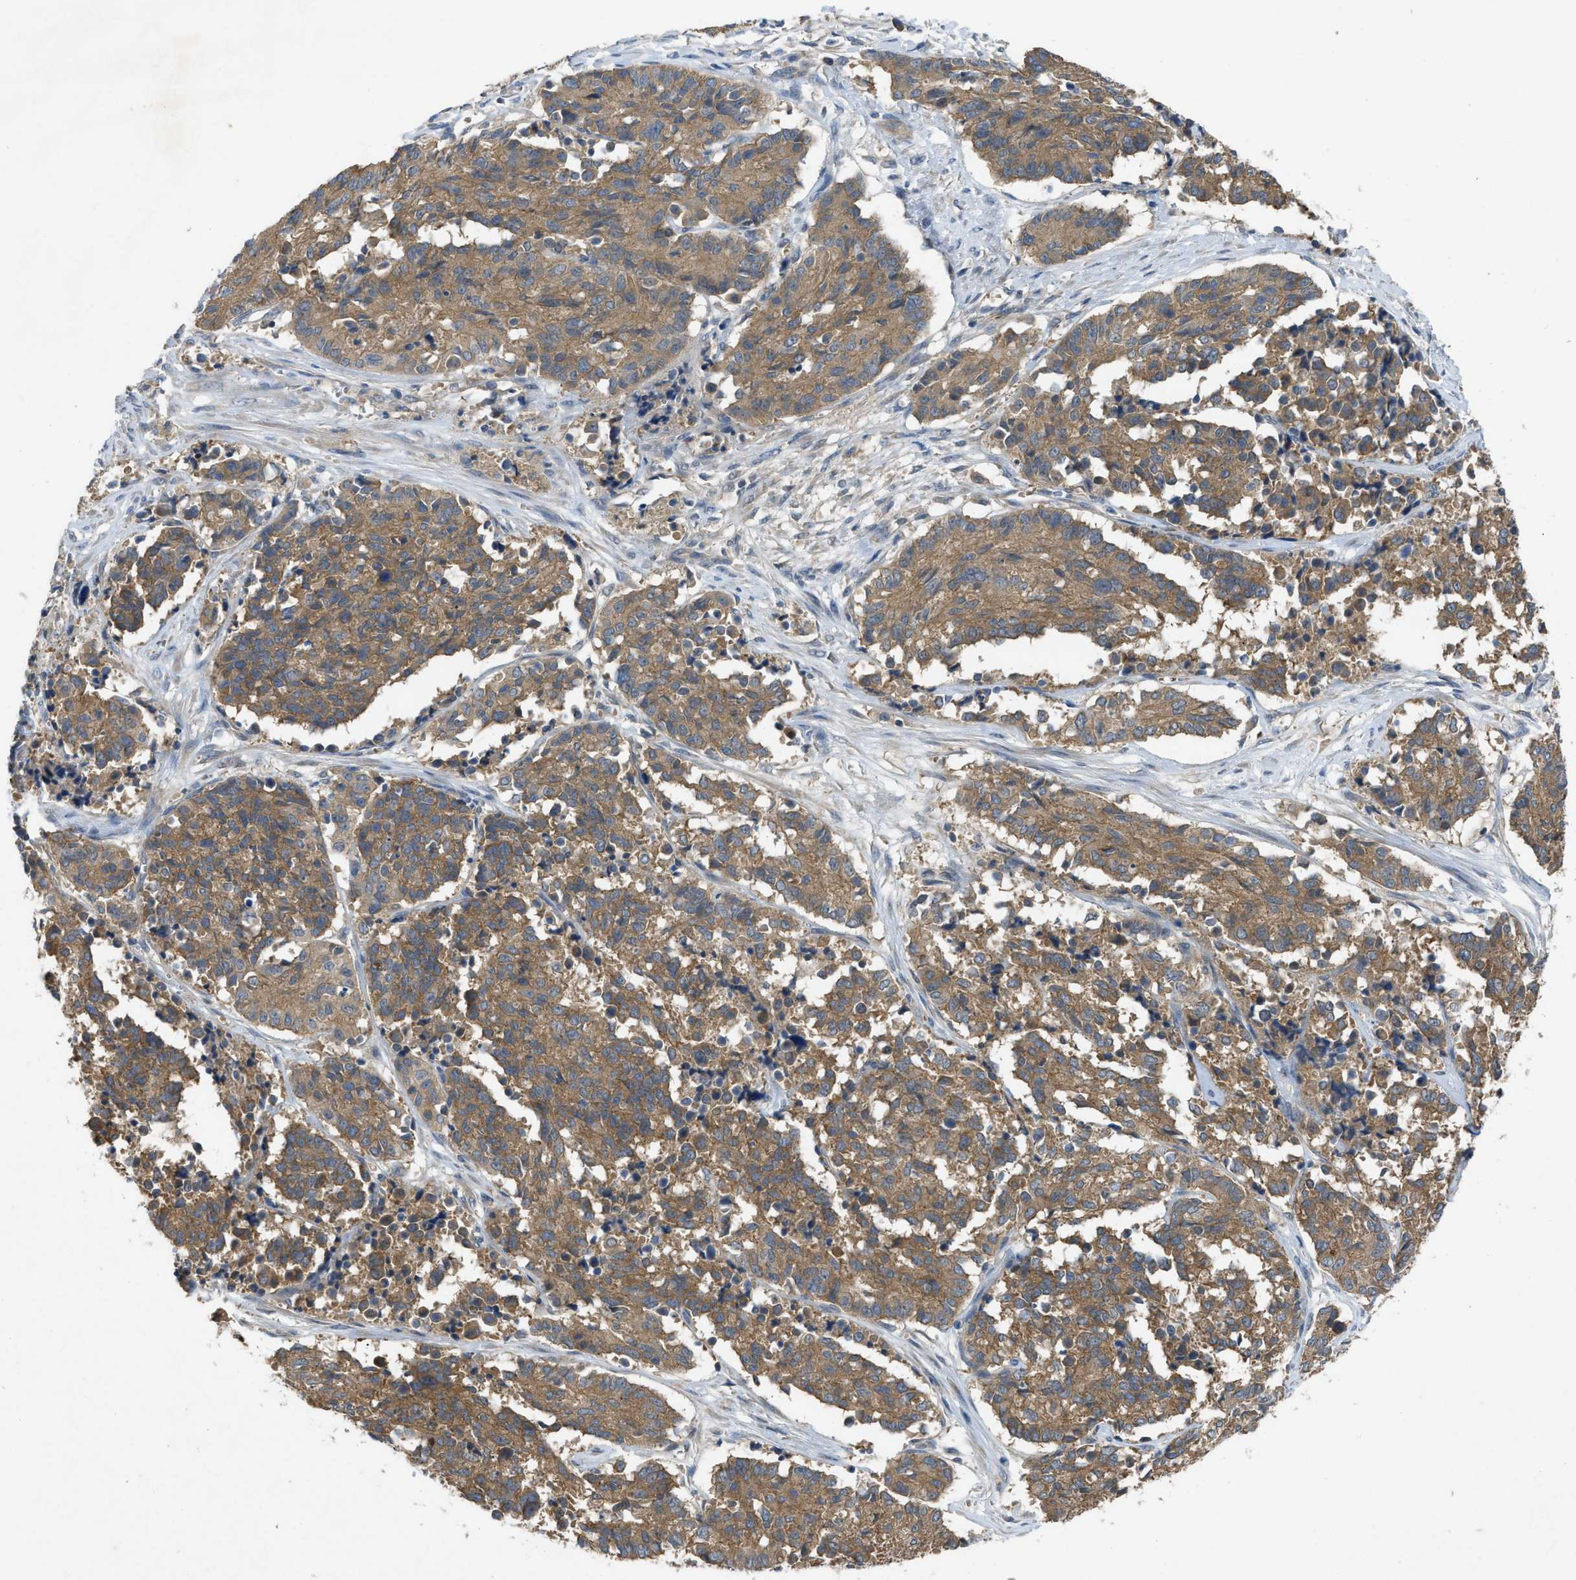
{"staining": {"intensity": "moderate", "quantity": ">75%", "location": "cytoplasmic/membranous"}, "tissue": "cervical cancer", "cell_type": "Tumor cells", "image_type": "cancer", "snomed": [{"axis": "morphology", "description": "Squamous cell carcinoma, NOS"}, {"axis": "topography", "description": "Cervix"}], "caption": "The image reveals staining of cervical cancer (squamous cell carcinoma), revealing moderate cytoplasmic/membranous protein positivity (brown color) within tumor cells. (Brightfield microscopy of DAB IHC at high magnification).", "gene": "PPP3CA", "patient": {"sex": "female", "age": 35}}